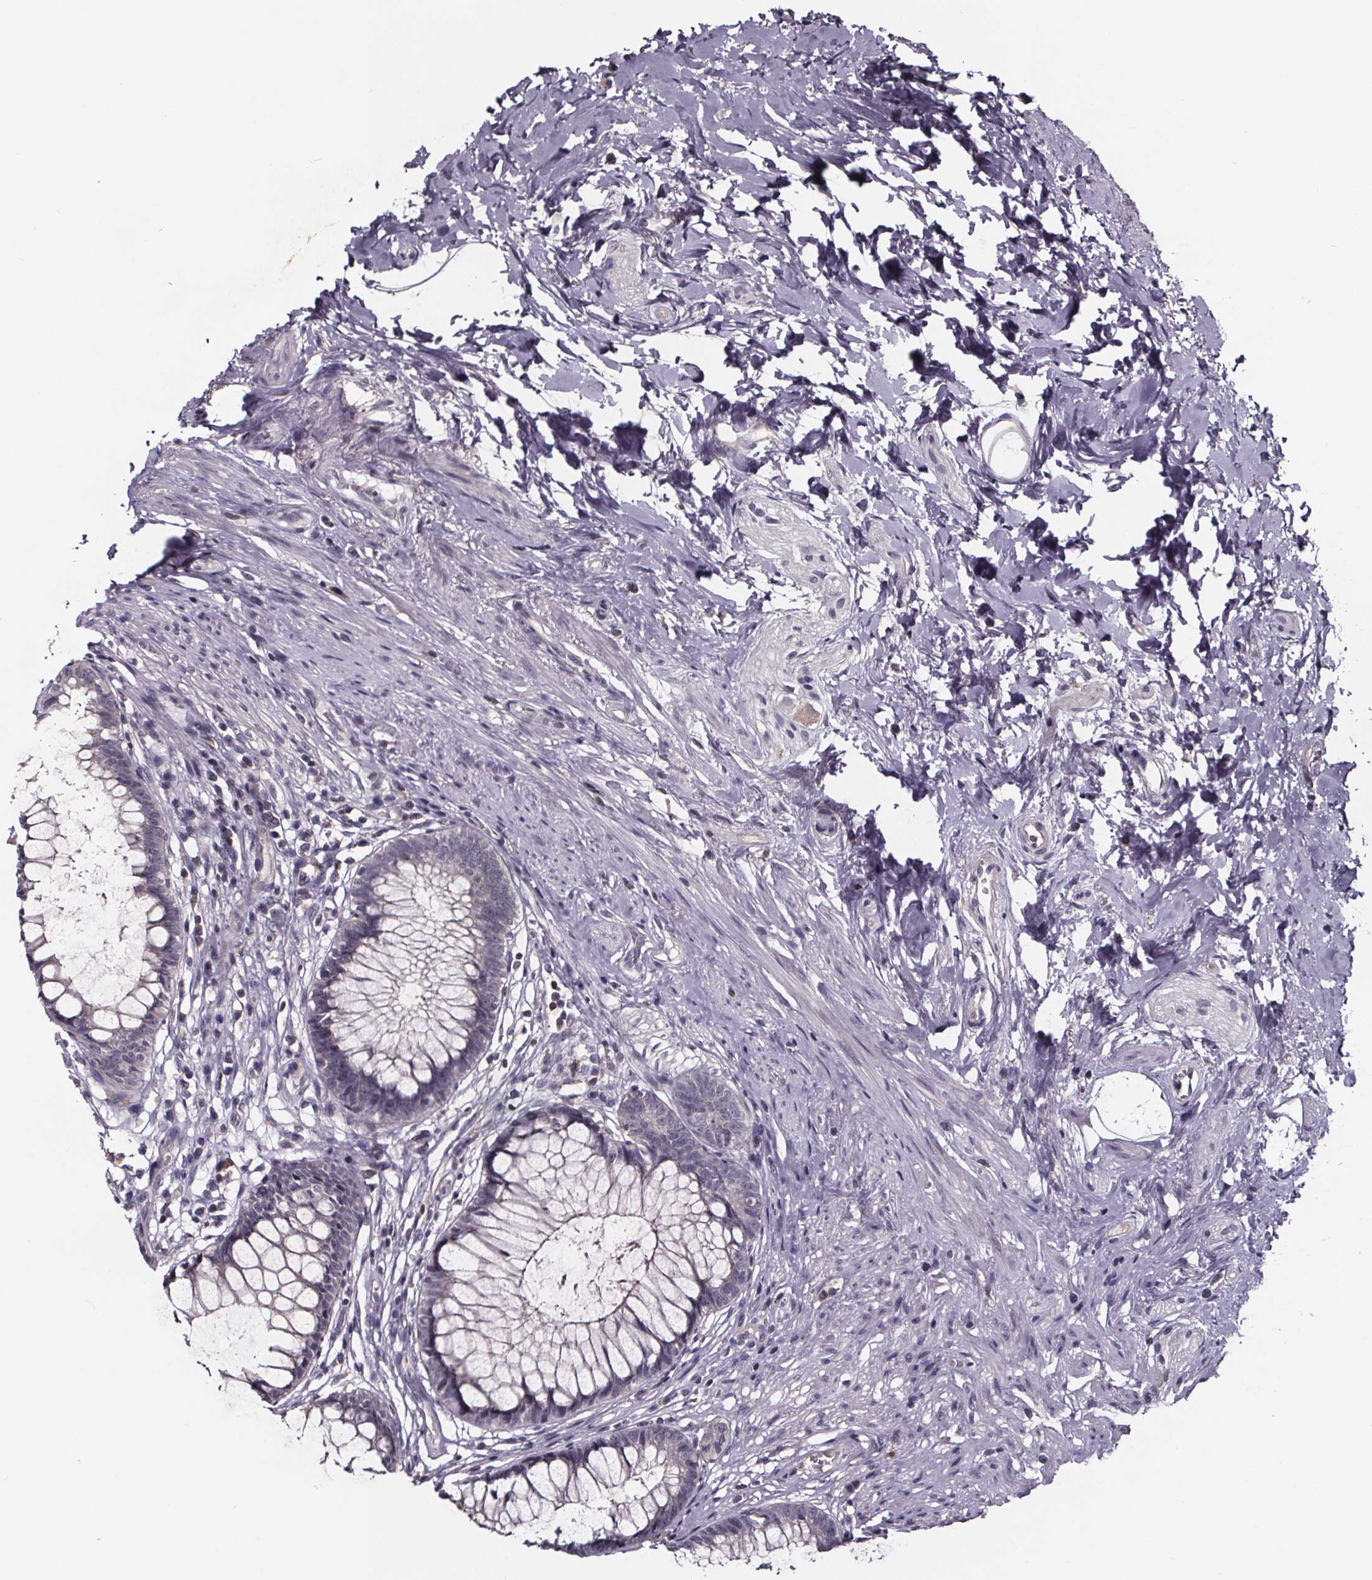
{"staining": {"intensity": "negative", "quantity": "none", "location": "none"}, "tissue": "rectum", "cell_type": "Glandular cells", "image_type": "normal", "snomed": [{"axis": "morphology", "description": "Normal tissue, NOS"}, {"axis": "topography", "description": "Smooth muscle"}, {"axis": "topography", "description": "Rectum"}], "caption": "Glandular cells are negative for protein expression in normal human rectum. The staining was performed using DAB to visualize the protein expression in brown, while the nuclei were stained in blue with hematoxylin (Magnification: 20x).", "gene": "NPHP4", "patient": {"sex": "male", "age": 53}}